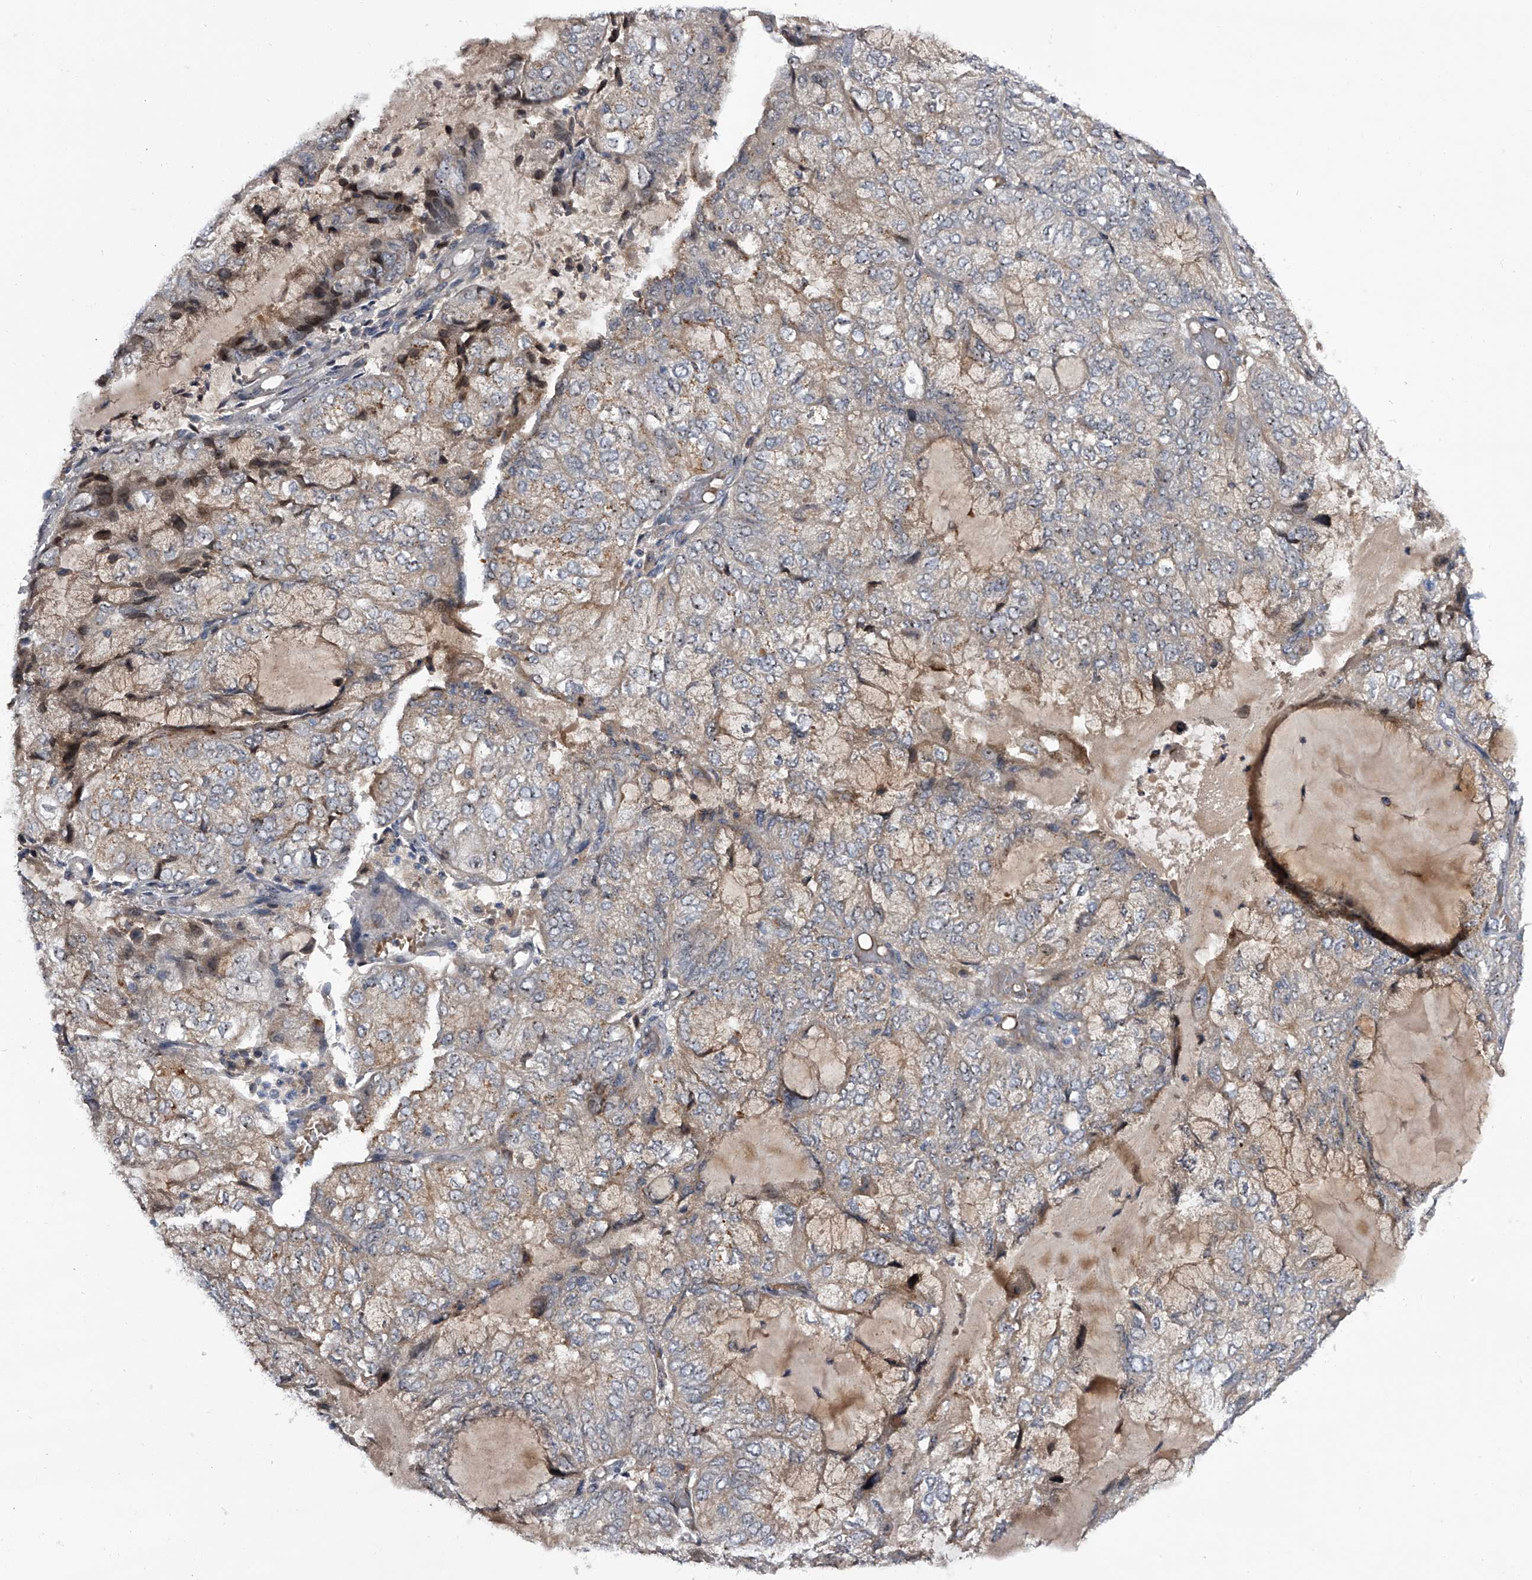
{"staining": {"intensity": "moderate", "quantity": "<25%", "location": "cytoplasmic/membranous,nuclear"}, "tissue": "endometrial cancer", "cell_type": "Tumor cells", "image_type": "cancer", "snomed": [{"axis": "morphology", "description": "Adenocarcinoma, NOS"}, {"axis": "topography", "description": "Endometrium"}], "caption": "Immunohistochemical staining of adenocarcinoma (endometrial) exhibits low levels of moderate cytoplasmic/membranous and nuclear protein expression in approximately <25% of tumor cells.", "gene": "MDN1", "patient": {"sex": "female", "age": 81}}